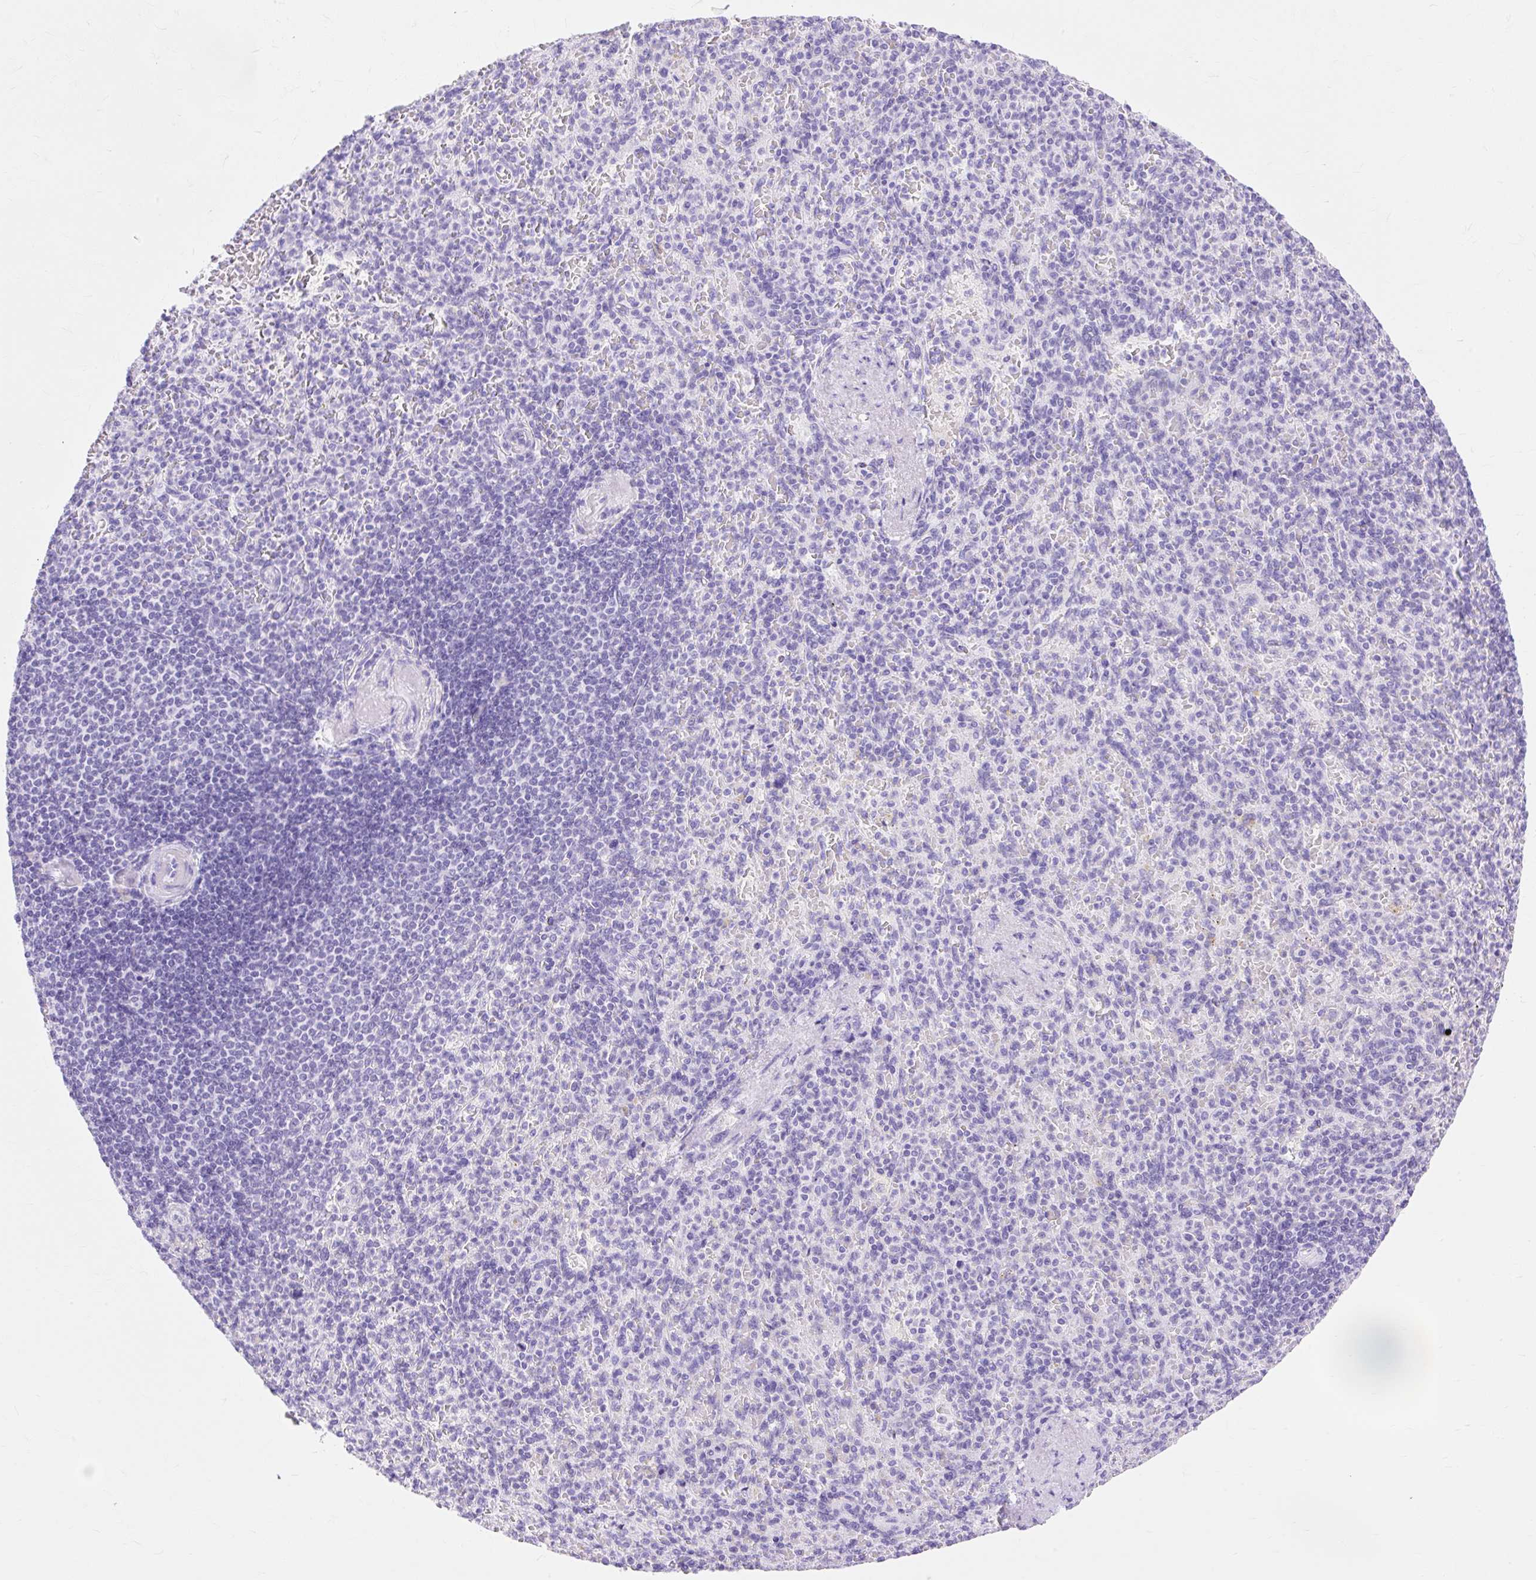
{"staining": {"intensity": "negative", "quantity": "none", "location": "none"}, "tissue": "spleen", "cell_type": "Cells in red pulp", "image_type": "normal", "snomed": [{"axis": "morphology", "description": "Normal tissue, NOS"}, {"axis": "topography", "description": "Spleen"}], "caption": "Protein analysis of normal spleen shows no significant staining in cells in red pulp.", "gene": "MBP", "patient": {"sex": "female", "age": 74}}